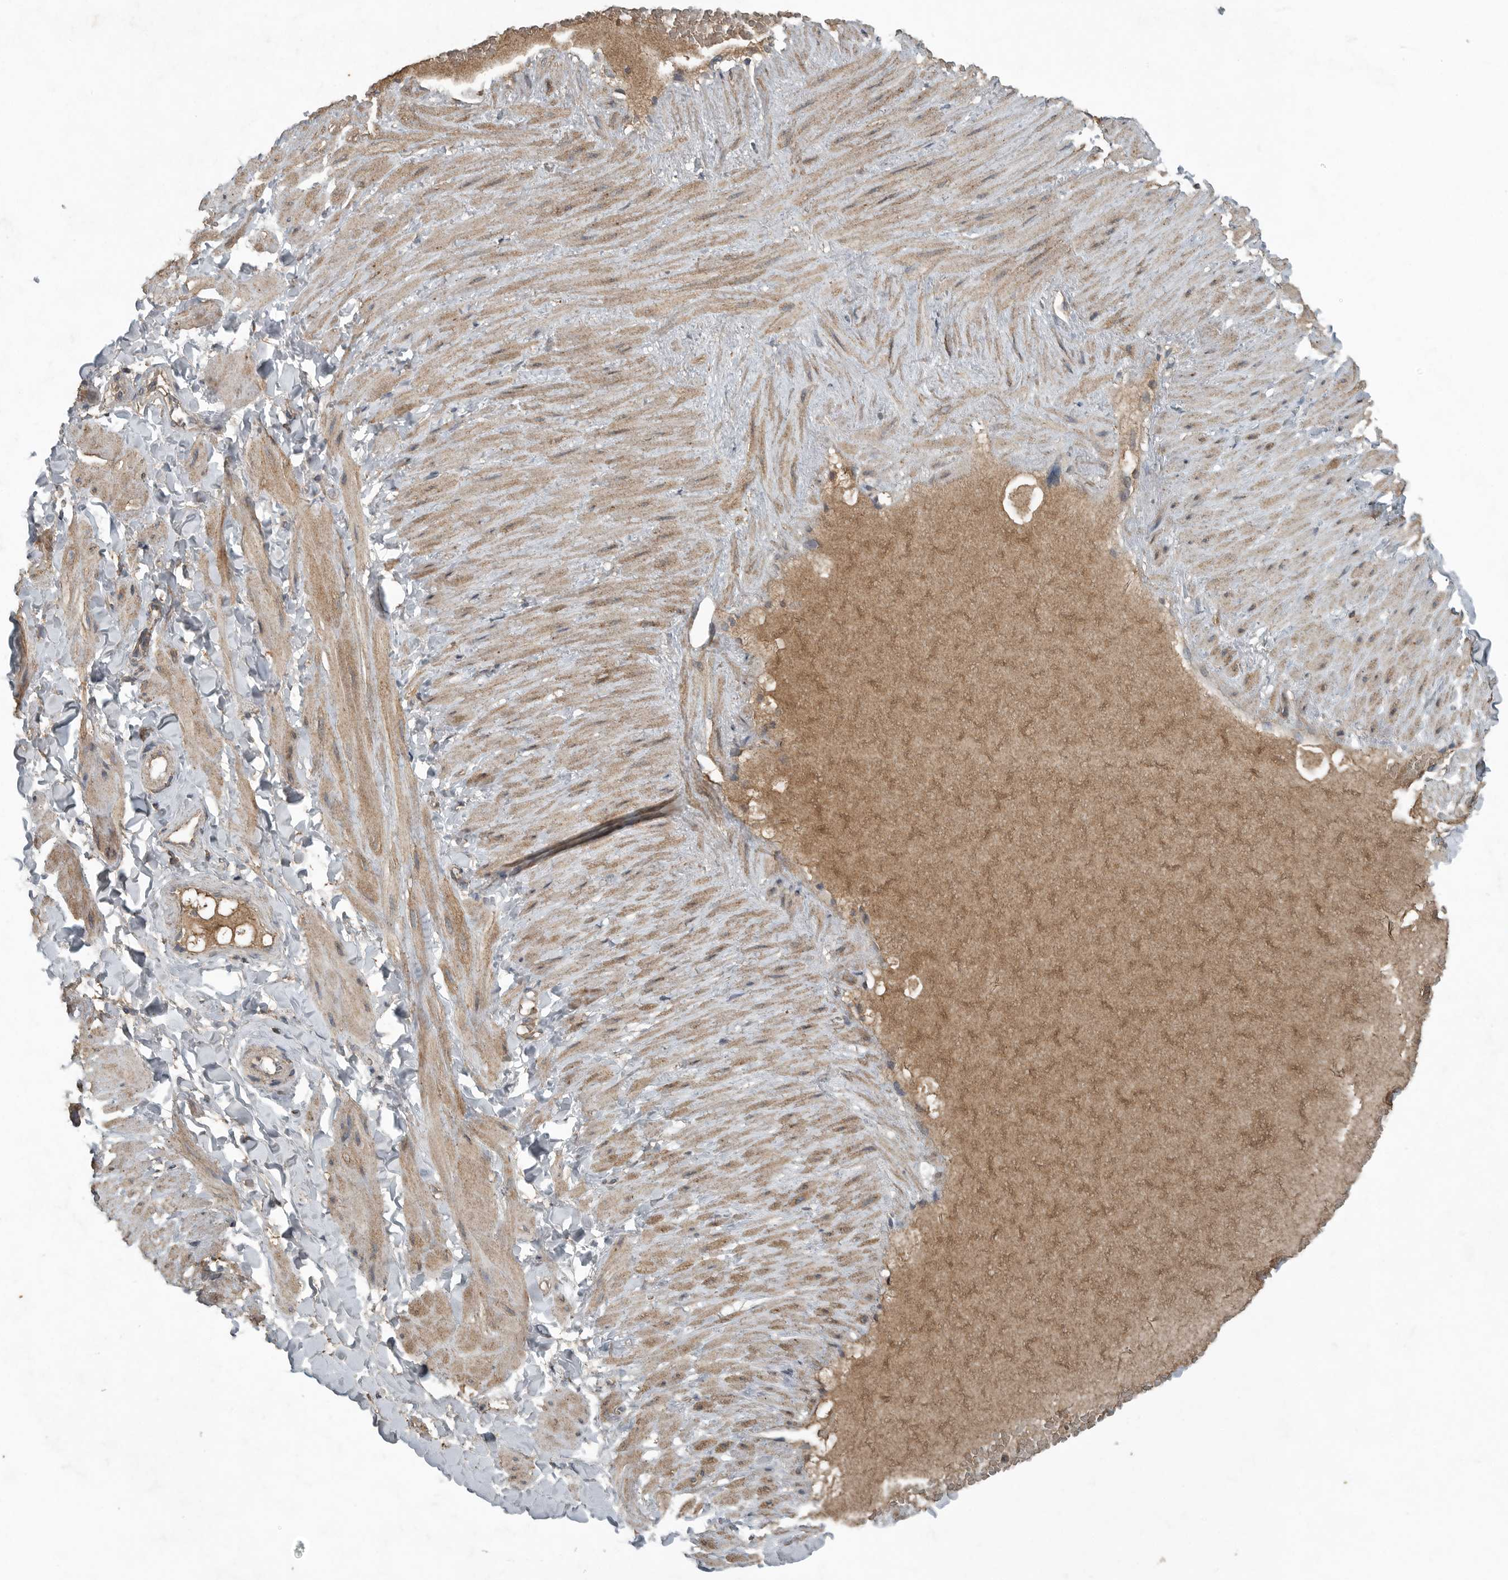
{"staining": {"intensity": "weak", "quantity": ">75%", "location": "none"}, "tissue": "adipose tissue", "cell_type": "Adipocytes", "image_type": "normal", "snomed": [{"axis": "morphology", "description": "Normal tissue, NOS"}, {"axis": "topography", "description": "Adipose tissue"}, {"axis": "topography", "description": "Vascular tissue"}, {"axis": "topography", "description": "Peripheral nerve tissue"}], "caption": "Immunohistochemistry (DAB (3,3'-diaminobenzidine)) staining of benign adipose tissue displays weak None protein expression in approximately >75% of adipocytes. The protein of interest is shown in brown color, while the nuclei are stained blue.", "gene": "IL6ST", "patient": {"sex": "male", "age": 25}}